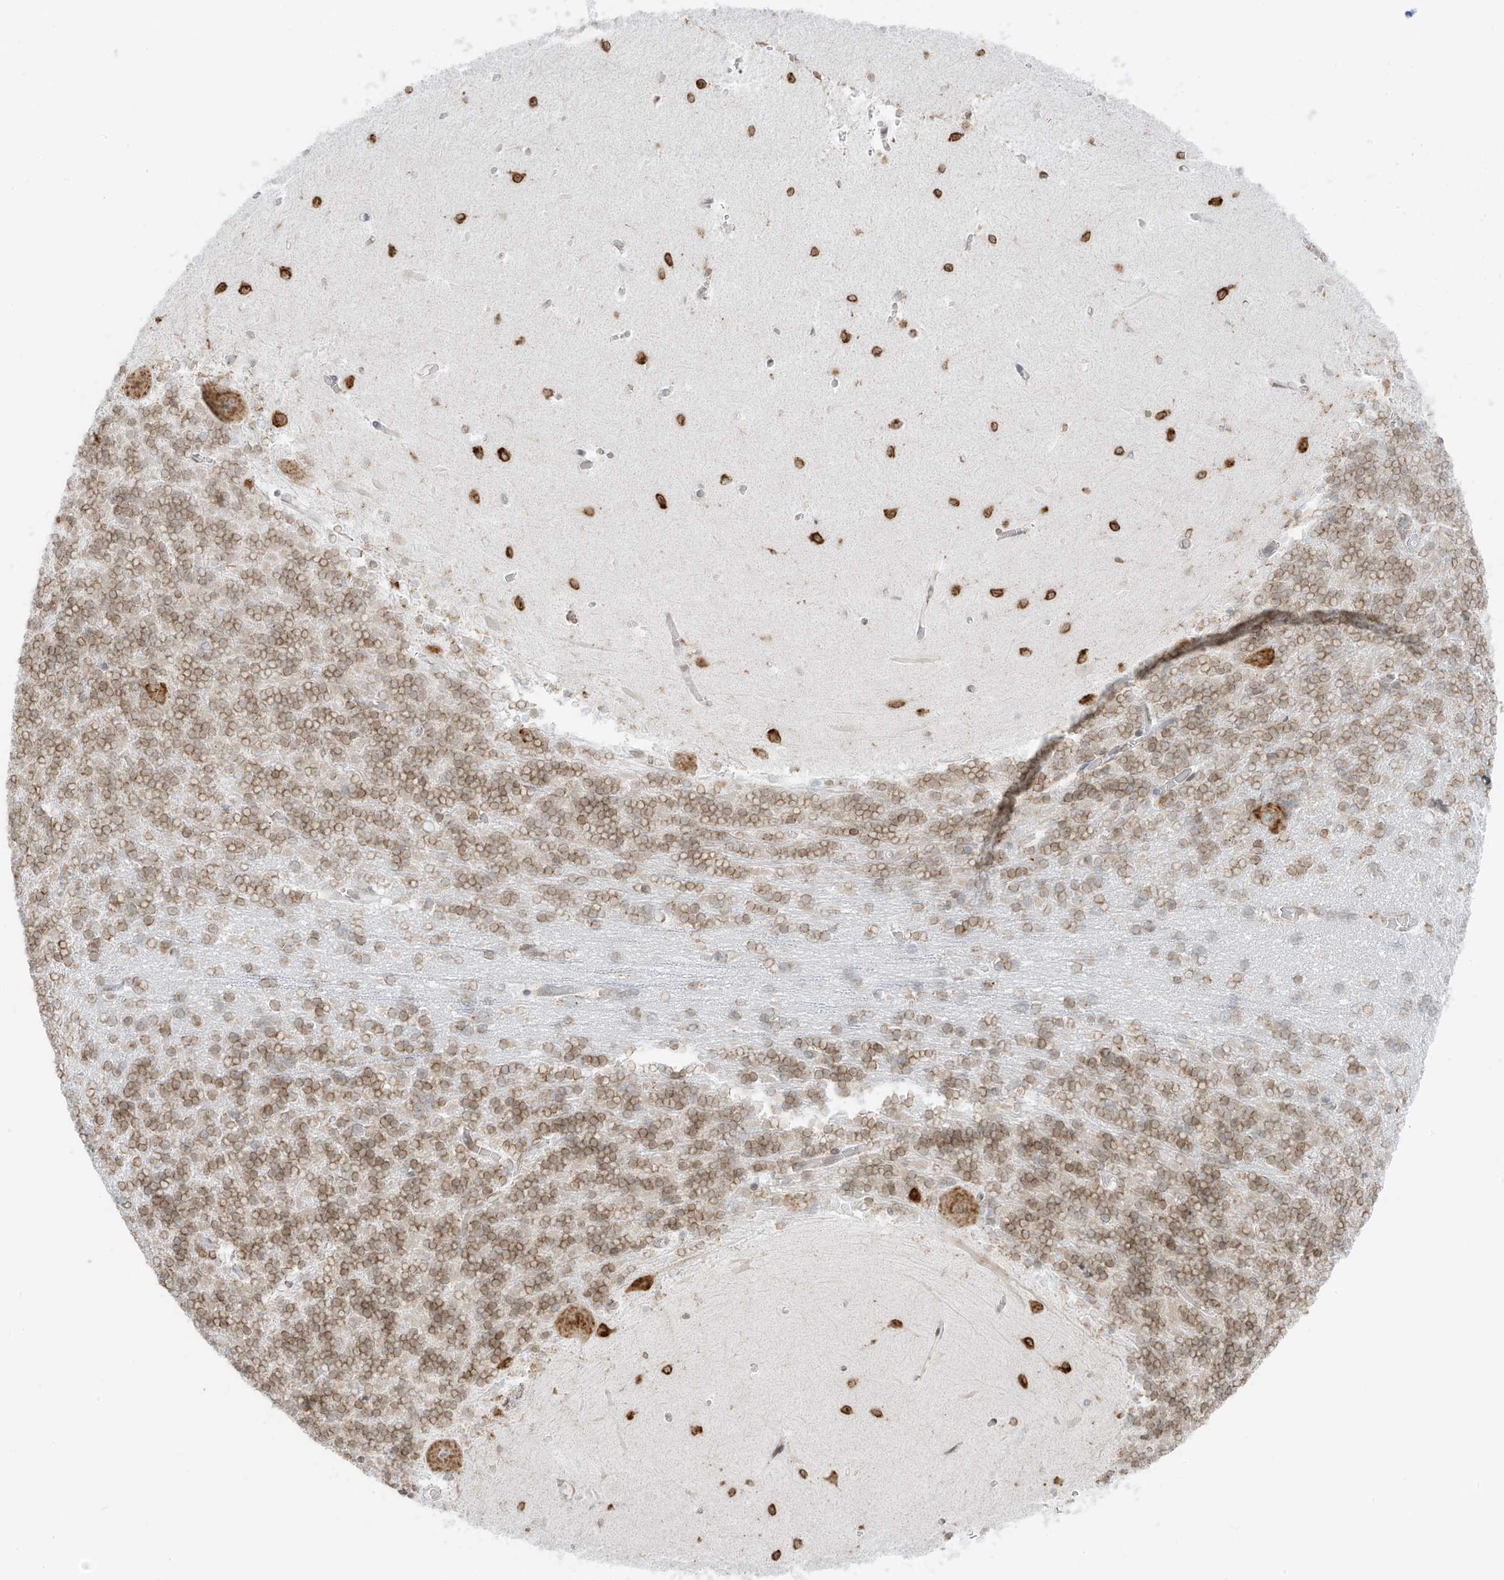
{"staining": {"intensity": "moderate", "quantity": "25%-75%", "location": "cytoplasmic/membranous"}, "tissue": "cerebellum", "cell_type": "Cells in granular layer", "image_type": "normal", "snomed": [{"axis": "morphology", "description": "Normal tissue, NOS"}, {"axis": "topography", "description": "Cerebellum"}], "caption": "Immunohistochemical staining of unremarkable human cerebellum exhibits moderate cytoplasmic/membranous protein expression in approximately 25%-75% of cells in granular layer. (DAB (3,3'-diaminobenzidine) IHC with brightfield microscopy, high magnification).", "gene": "LRRC59", "patient": {"sex": "male", "age": 37}}